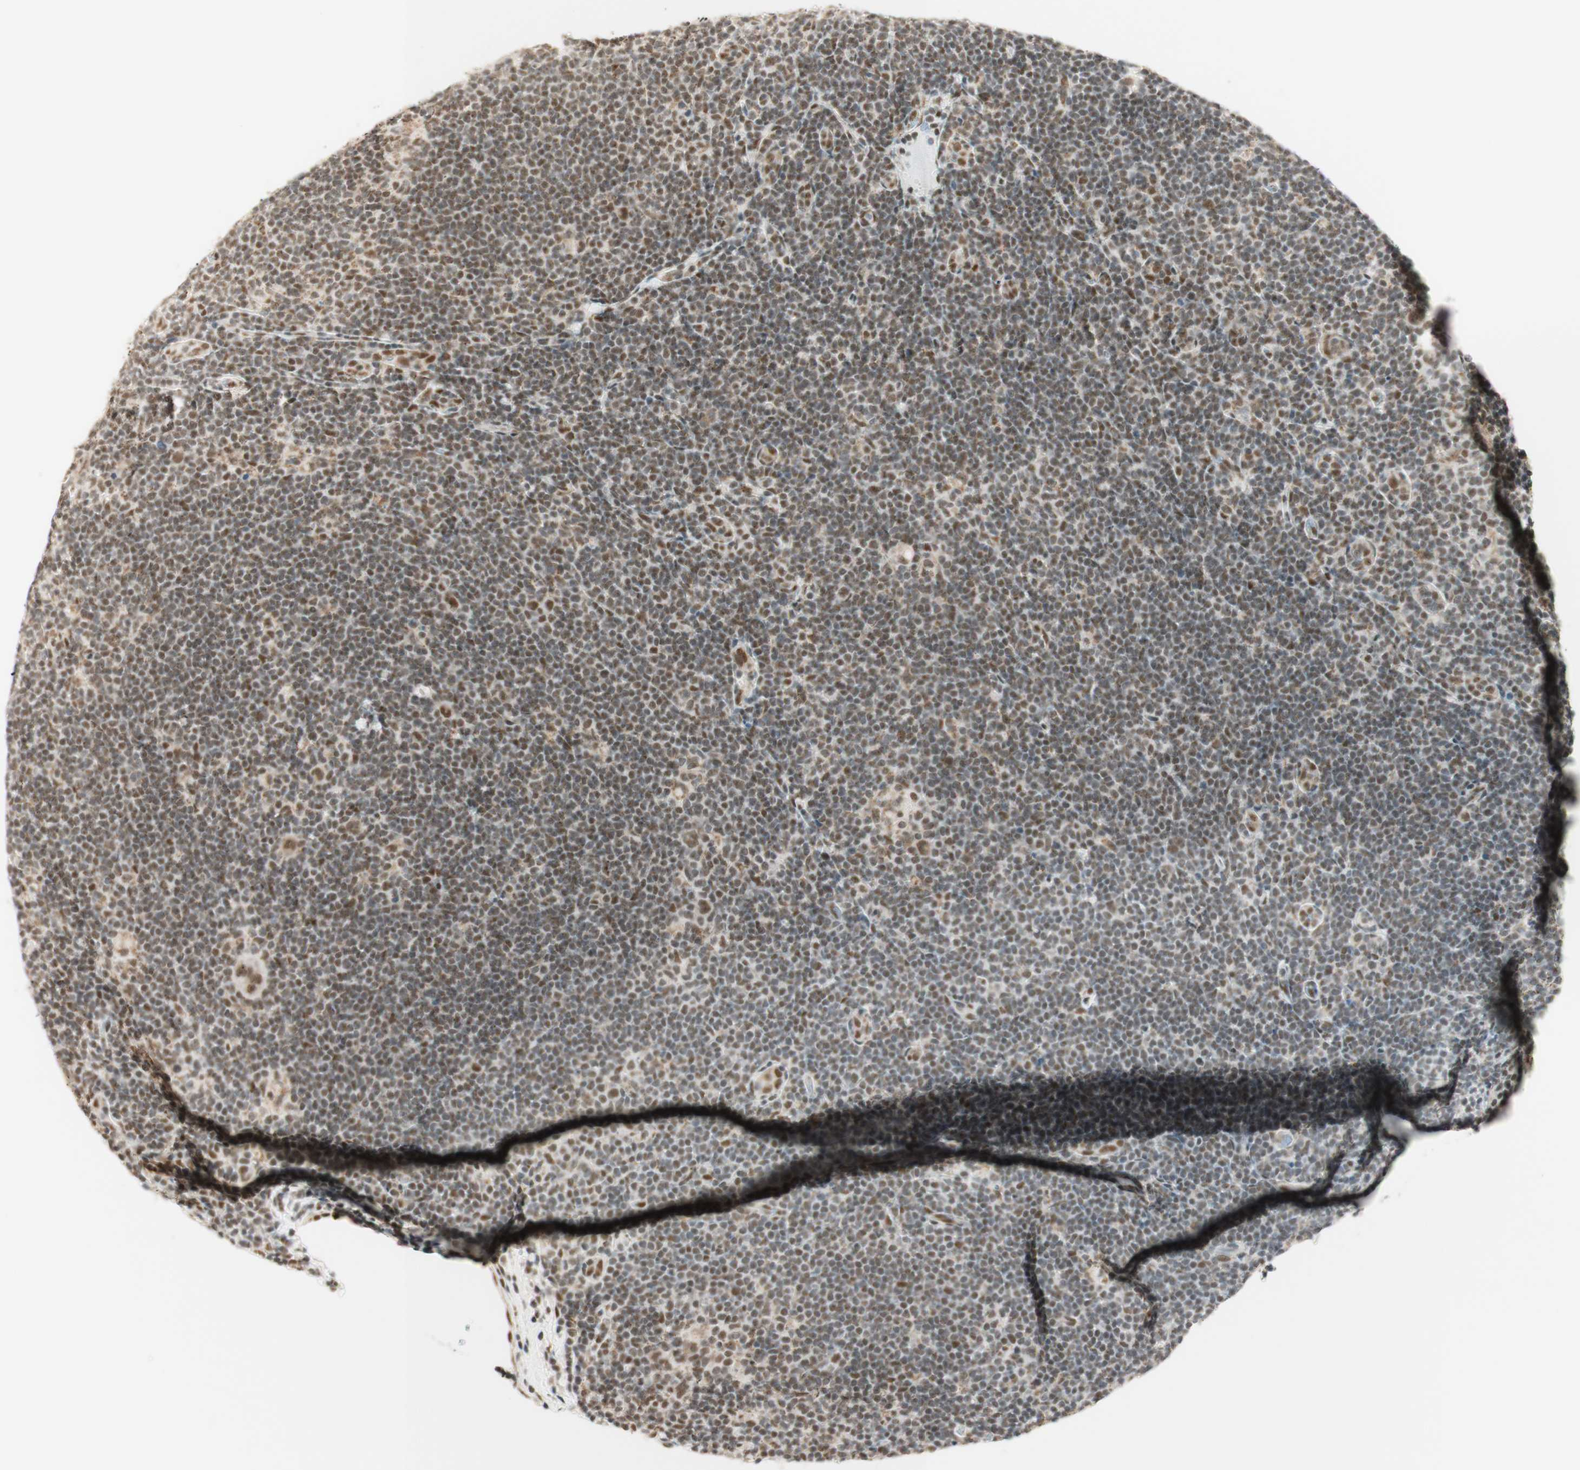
{"staining": {"intensity": "moderate", "quantity": ">75%", "location": "nuclear"}, "tissue": "lymphoma", "cell_type": "Tumor cells", "image_type": "cancer", "snomed": [{"axis": "morphology", "description": "Hodgkin's disease, NOS"}, {"axis": "topography", "description": "Lymph node"}], "caption": "Moderate nuclear expression for a protein is appreciated in about >75% of tumor cells of Hodgkin's disease using IHC.", "gene": "ZNF782", "patient": {"sex": "female", "age": 57}}